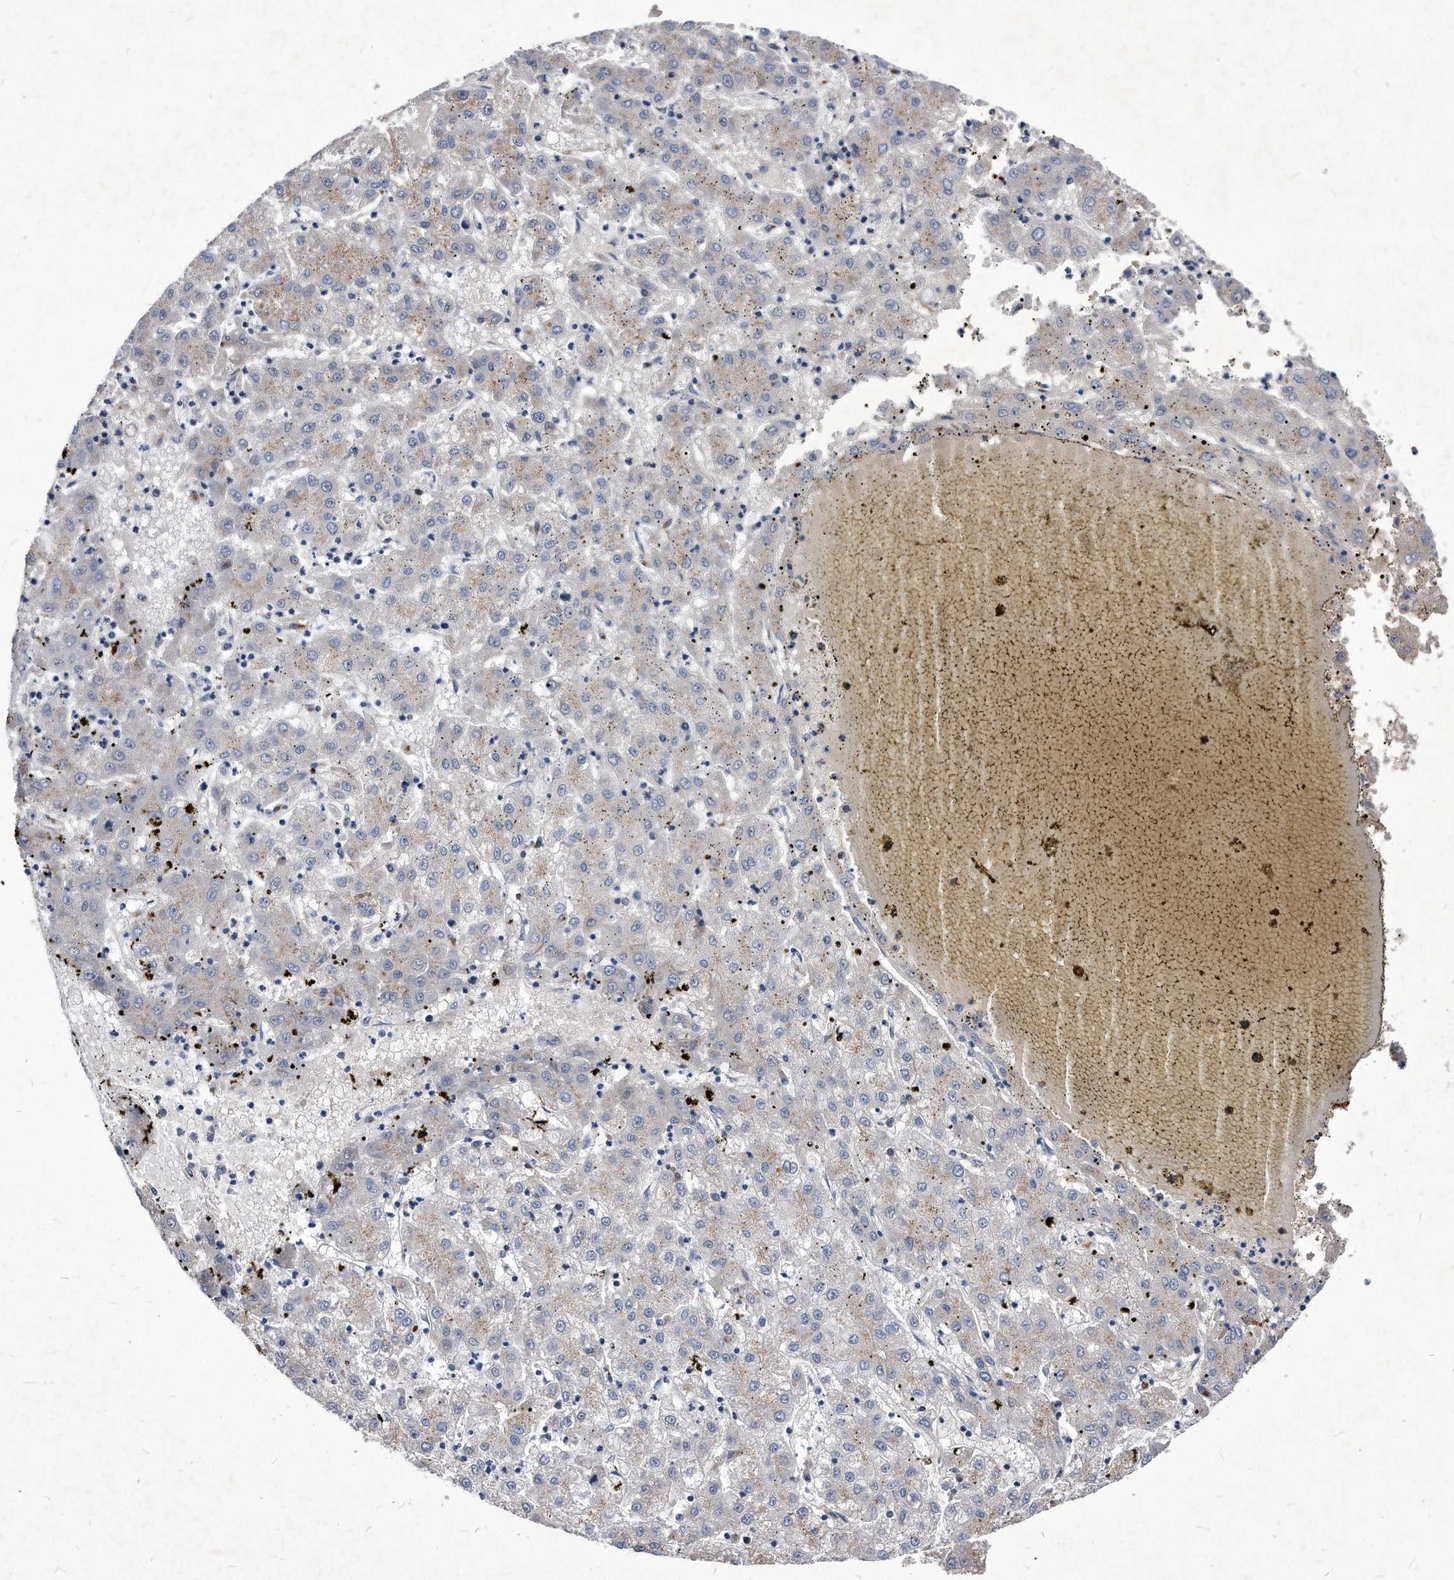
{"staining": {"intensity": "weak", "quantity": "<25%", "location": "cytoplasmic/membranous"}, "tissue": "liver cancer", "cell_type": "Tumor cells", "image_type": "cancer", "snomed": [{"axis": "morphology", "description": "Carcinoma, Hepatocellular, NOS"}, {"axis": "topography", "description": "Liver"}], "caption": "Liver cancer was stained to show a protein in brown. There is no significant staining in tumor cells. (Brightfield microscopy of DAB immunohistochemistry at high magnification).", "gene": "MGAT4A", "patient": {"sex": "male", "age": 72}}